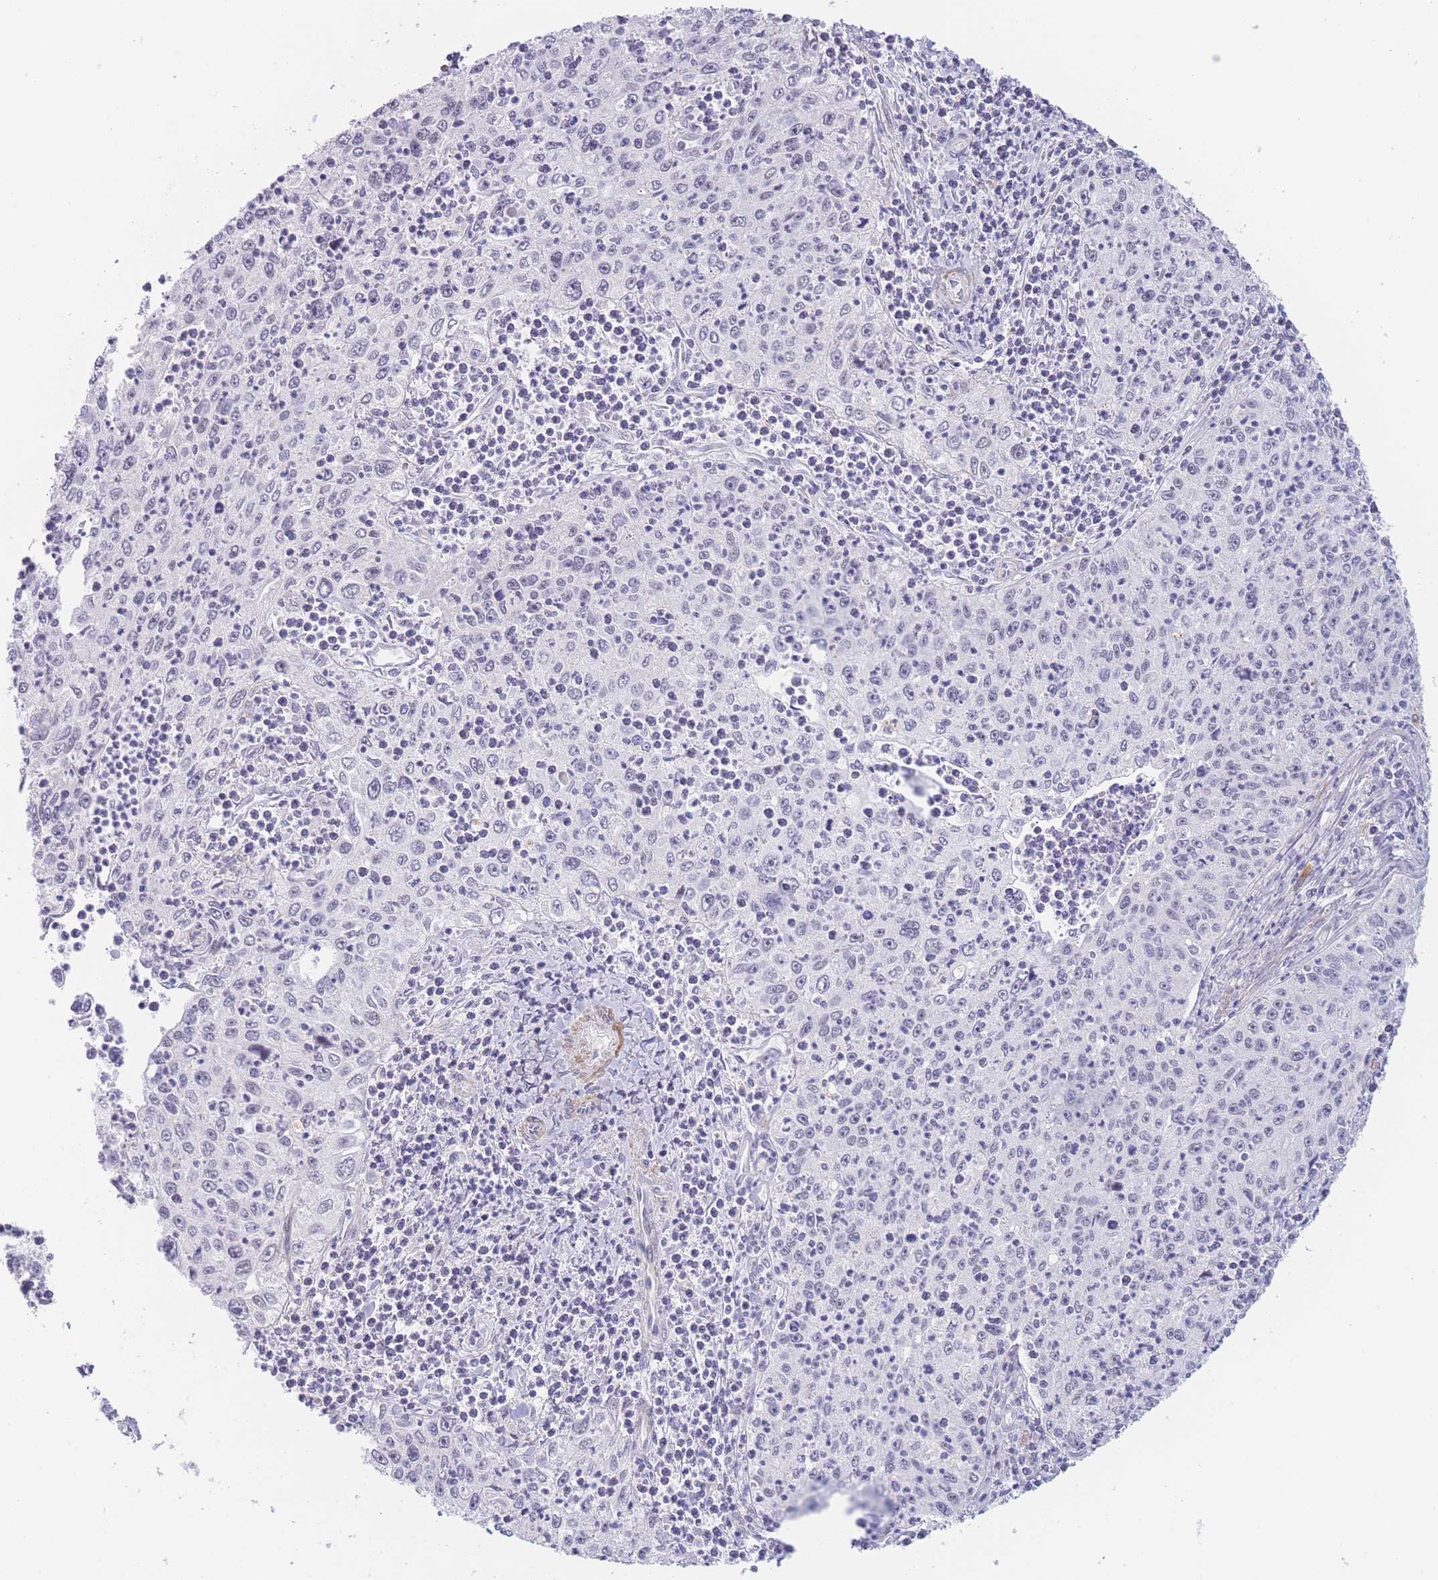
{"staining": {"intensity": "negative", "quantity": "none", "location": "none"}, "tissue": "cervical cancer", "cell_type": "Tumor cells", "image_type": "cancer", "snomed": [{"axis": "morphology", "description": "Squamous cell carcinoma, NOS"}, {"axis": "topography", "description": "Cervix"}], "caption": "IHC photomicrograph of human cervical cancer stained for a protein (brown), which exhibits no staining in tumor cells.", "gene": "ASAP3", "patient": {"sex": "female", "age": 30}}